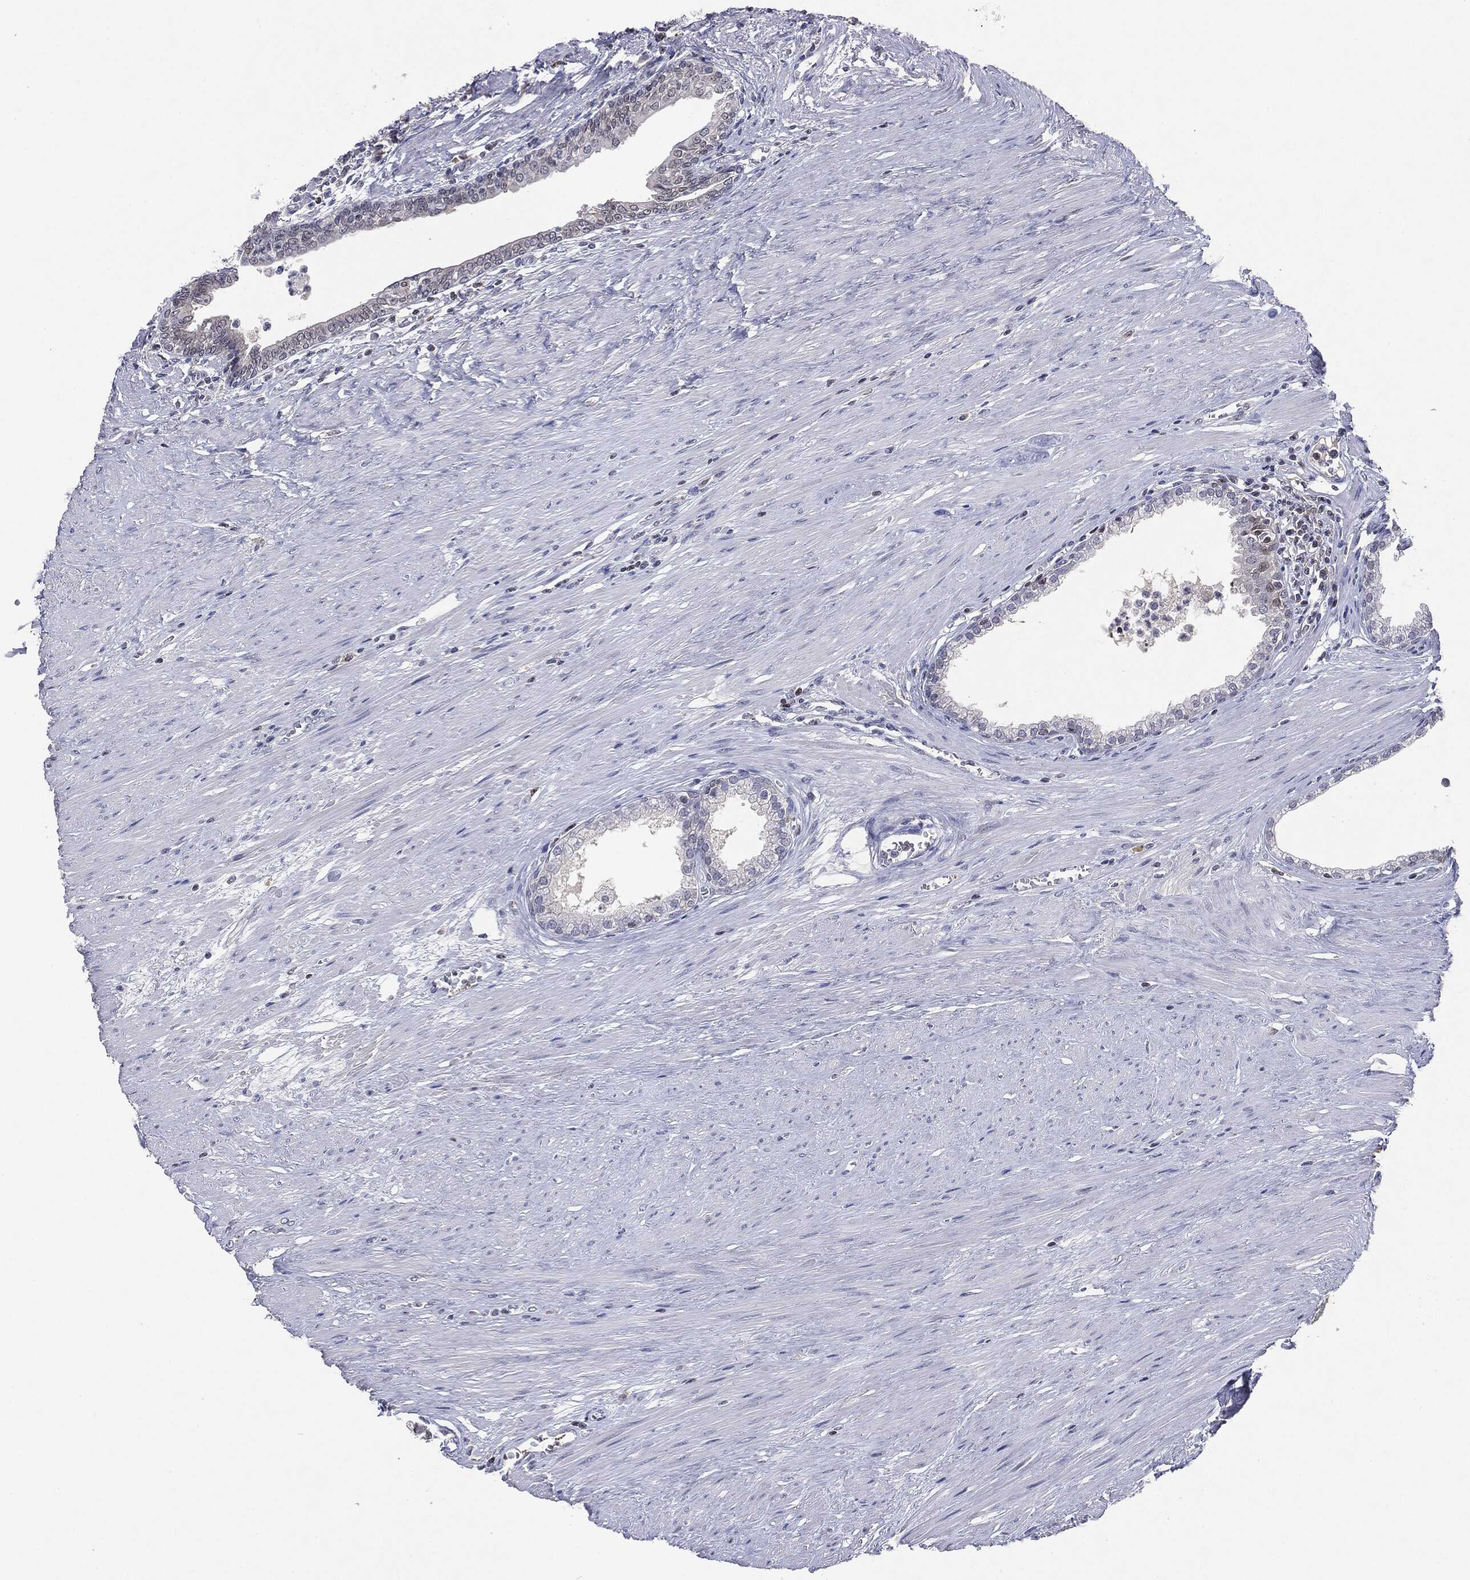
{"staining": {"intensity": "negative", "quantity": "none", "location": "none"}, "tissue": "prostate", "cell_type": "Glandular cells", "image_type": "normal", "snomed": [{"axis": "morphology", "description": "Normal tissue, NOS"}, {"axis": "topography", "description": "Prostate"}], "caption": "High magnification brightfield microscopy of normal prostate stained with DAB (brown) and counterstained with hematoxylin (blue): glandular cells show no significant positivity.", "gene": "KIF2C", "patient": {"sex": "male", "age": 64}}